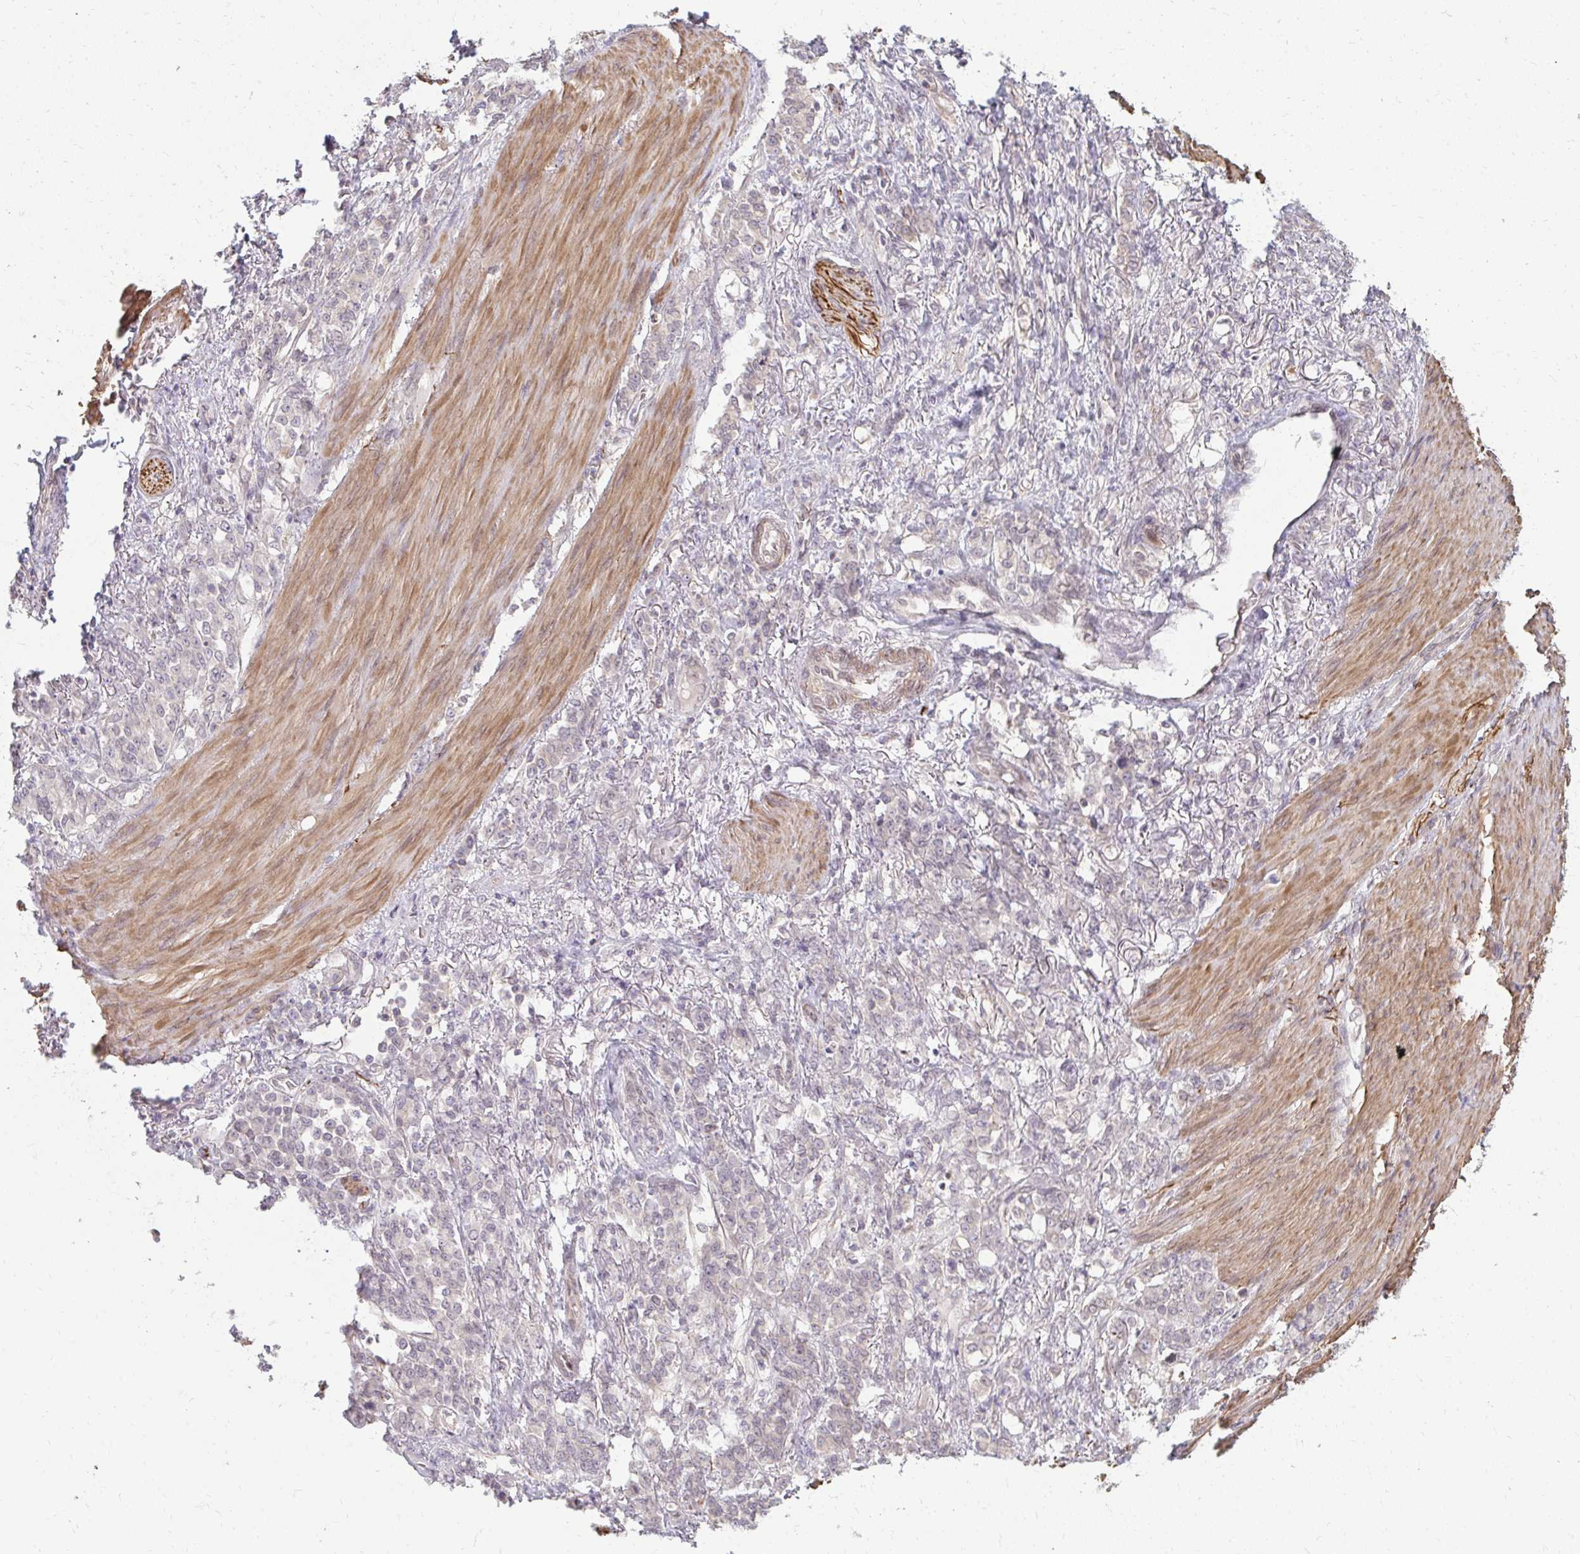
{"staining": {"intensity": "negative", "quantity": "none", "location": "none"}, "tissue": "stomach cancer", "cell_type": "Tumor cells", "image_type": "cancer", "snomed": [{"axis": "morphology", "description": "Adenocarcinoma, NOS"}, {"axis": "topography", "description": "Stomach"}], "caption": "Tumor cells show no significant expression in stomach cancer.", "gene": "GPC5", "patient": {"sex": "female", "age": 79}}